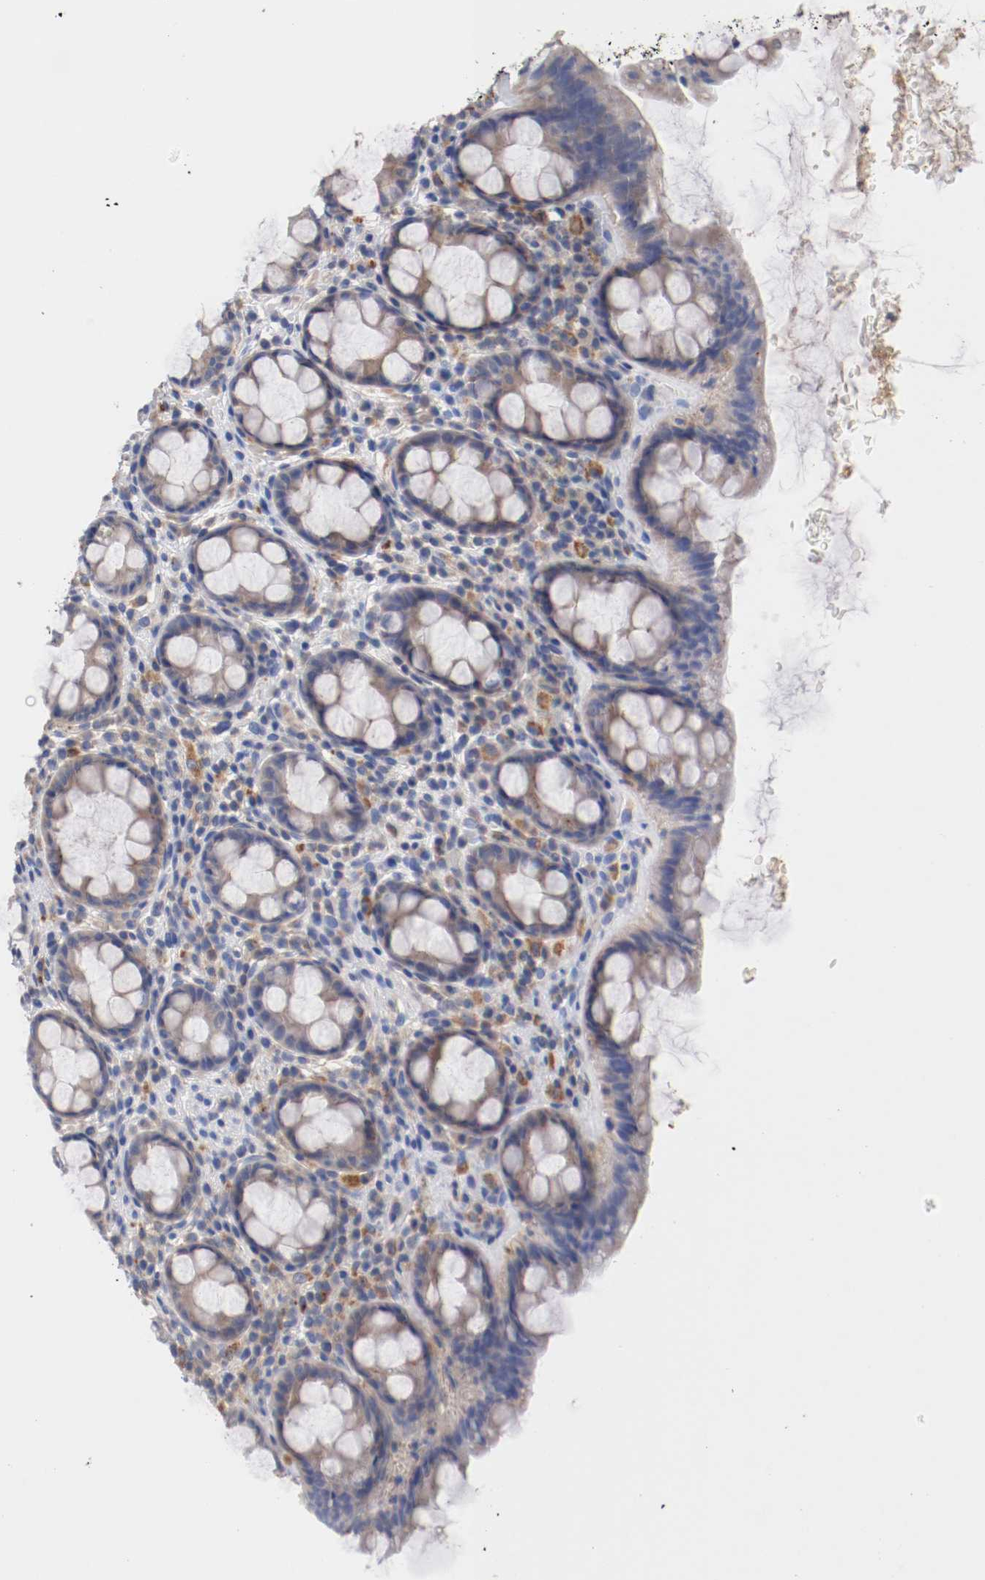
{"staining": {"intensity": "weak", "quantity": "25%-75%", "location": "cytoplasmic/membranous"}, "tissue": "rectum", "cell_type": "Glandular cells", "image_type": "normal", "snomed": [{"axis": "morphology", "description": "Normal tissue, NOS"}, {"axis": "topography", "description": "Rectum"}], "caption": "Immunohistochemical staining of unremarkable human rectum reveals low levels of weak cytoplasmic/membranous positivity in approximately 25%-75% of glandular cells. The protein of interest is shown in brown color, while the nuclei are stained blue.", "gene": "SEMA5A", "patient": {"sex": "male", "age": 92}}